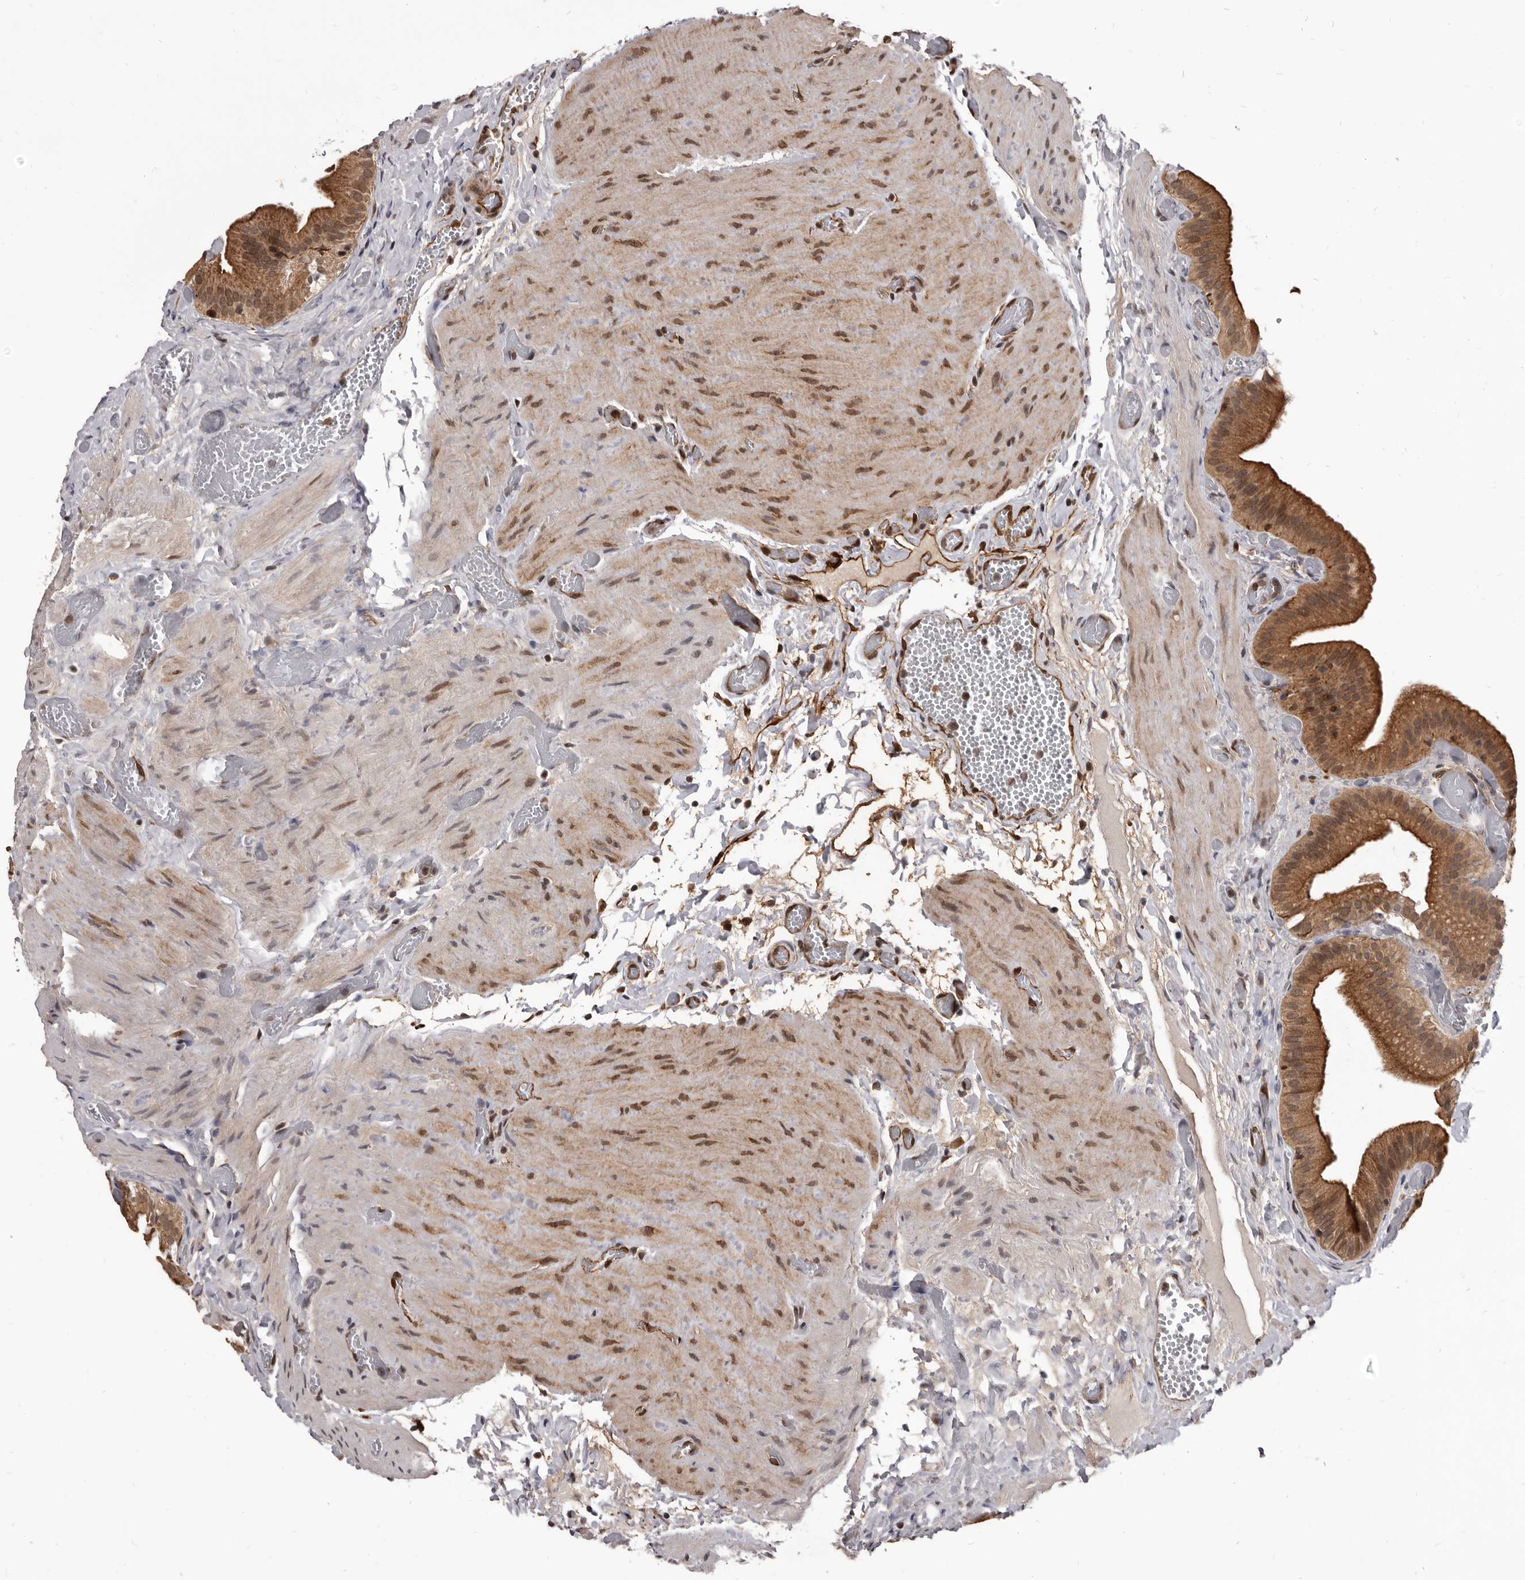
{"staining": {"intensity": "moderate", "quantity": ">75%", "location": "cytoplasmic/membranous,nuclear"}, "tissue": "gallbladder", "cell_type": "Glandular cells", "image_type": "normal", "snomed": [{"axis": "morphology", "description": "Normal tissue, NOS"}, {"axis": "topography", "description": "Gallbladder"}], "caption": "A brown stain labels moderate cytoplasmic/membranous,nuclear staining of a protein in glandular cells of unremarkable gallbladder.", "gene": "ADAMTS20", "patient": {"sex": "female", "age": 64}}